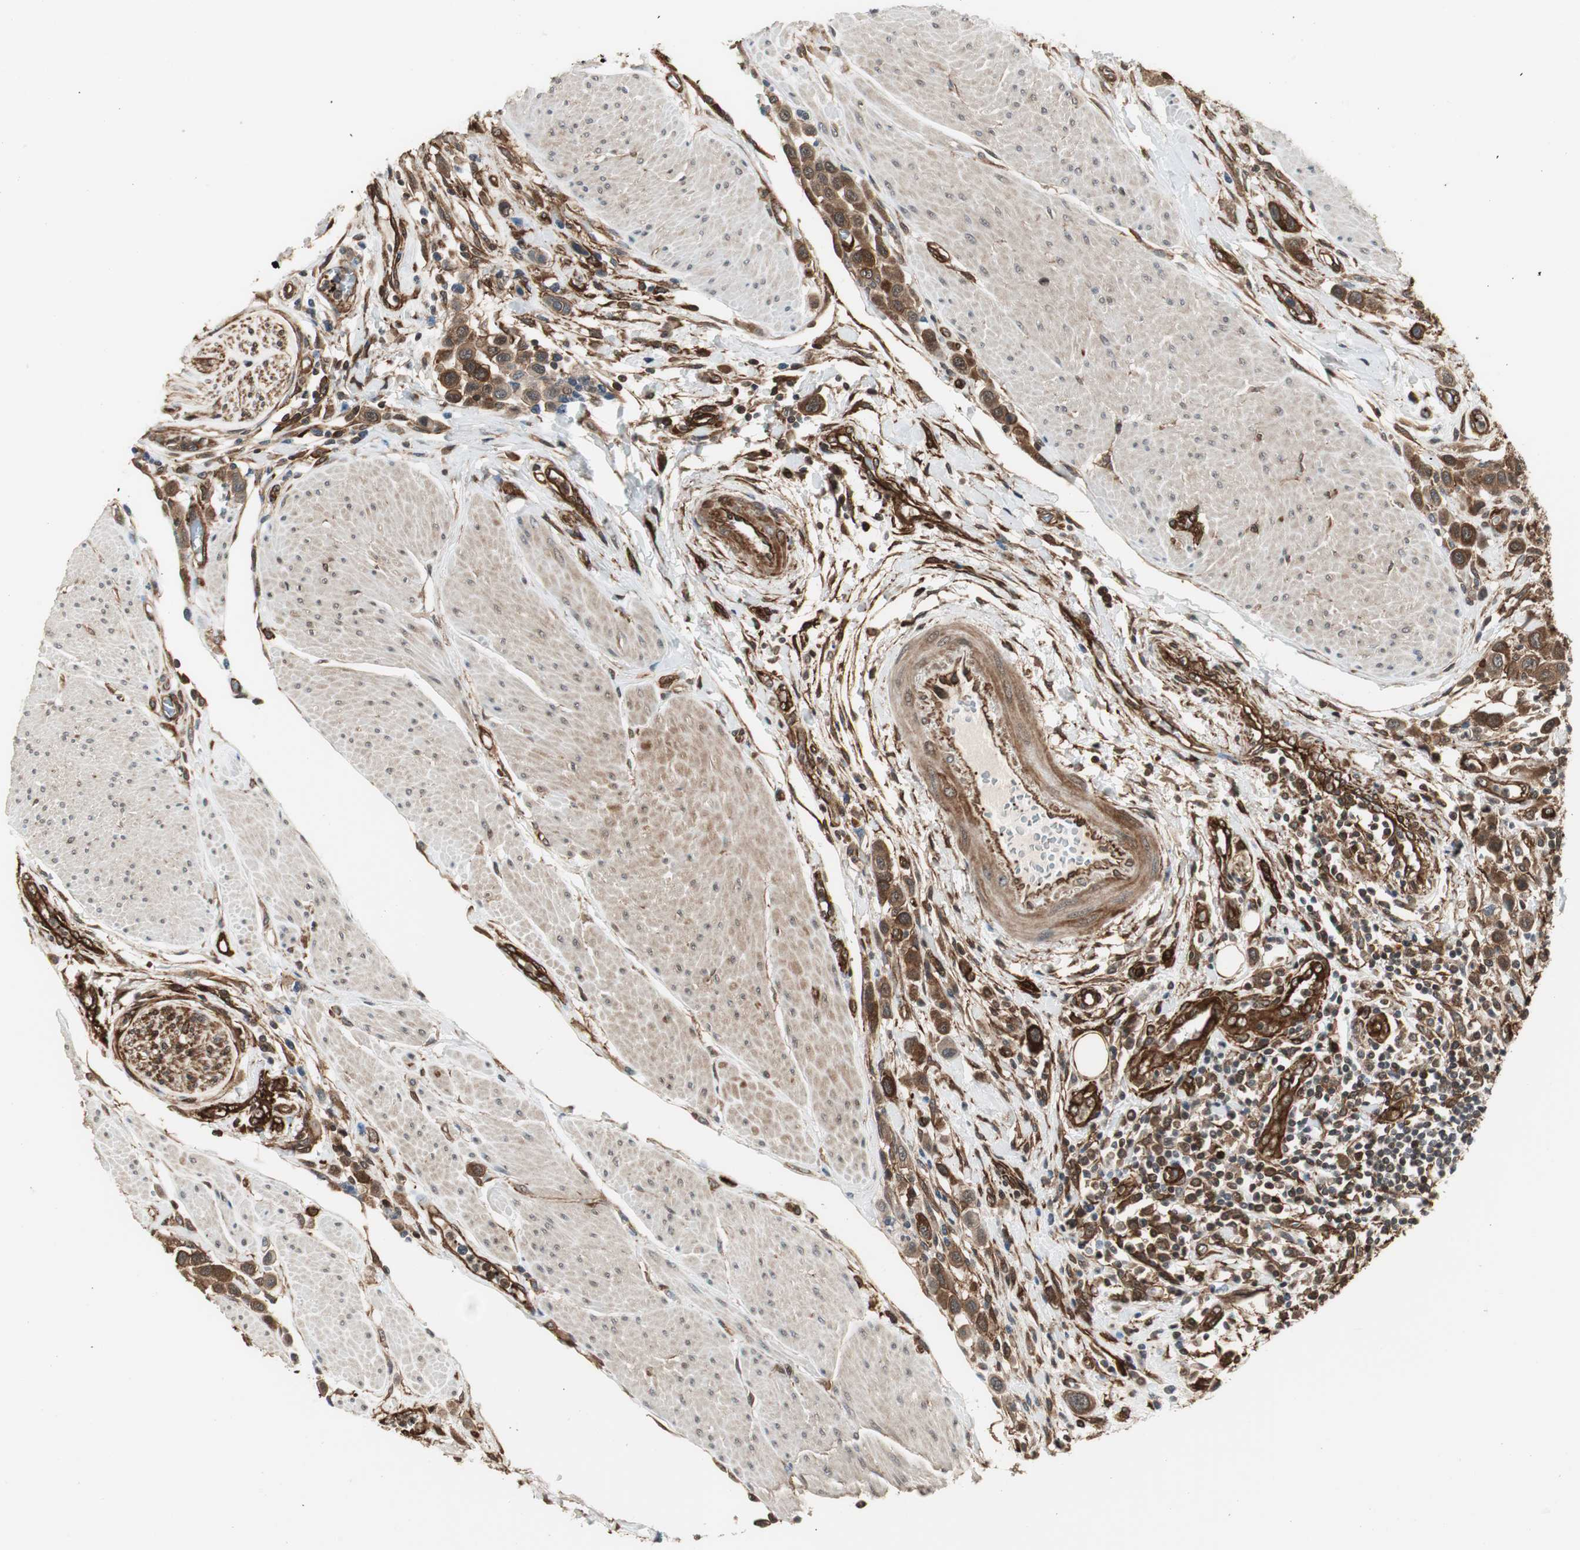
{"staining": {"intensity": "strong", "quantity": ">75%", "location": "cytoplasmic/membranous"}, "tissue": "urothelial cancer", "cell_type": "Tumor cells", "image_type": "cancer", "snomed": [{"axis": "morphology", "description": "Urothelial carcinoma, High grade"}, {"axis": "topography", "description": "Urinary bladder"}], "caption": "Immunohistochemistry photomicrograph of neoplastic tissue: human urothelial carcinoma (high-grade) stained using IHC demonstrates high levels of strong protein expression localized specifically in the cytoplasmic/membranous of tumor cells, appearing as a cytoplasmic/membranous brown color.", "gene": "PTPN11", "patient": {"sex": "male", "age": 50}}